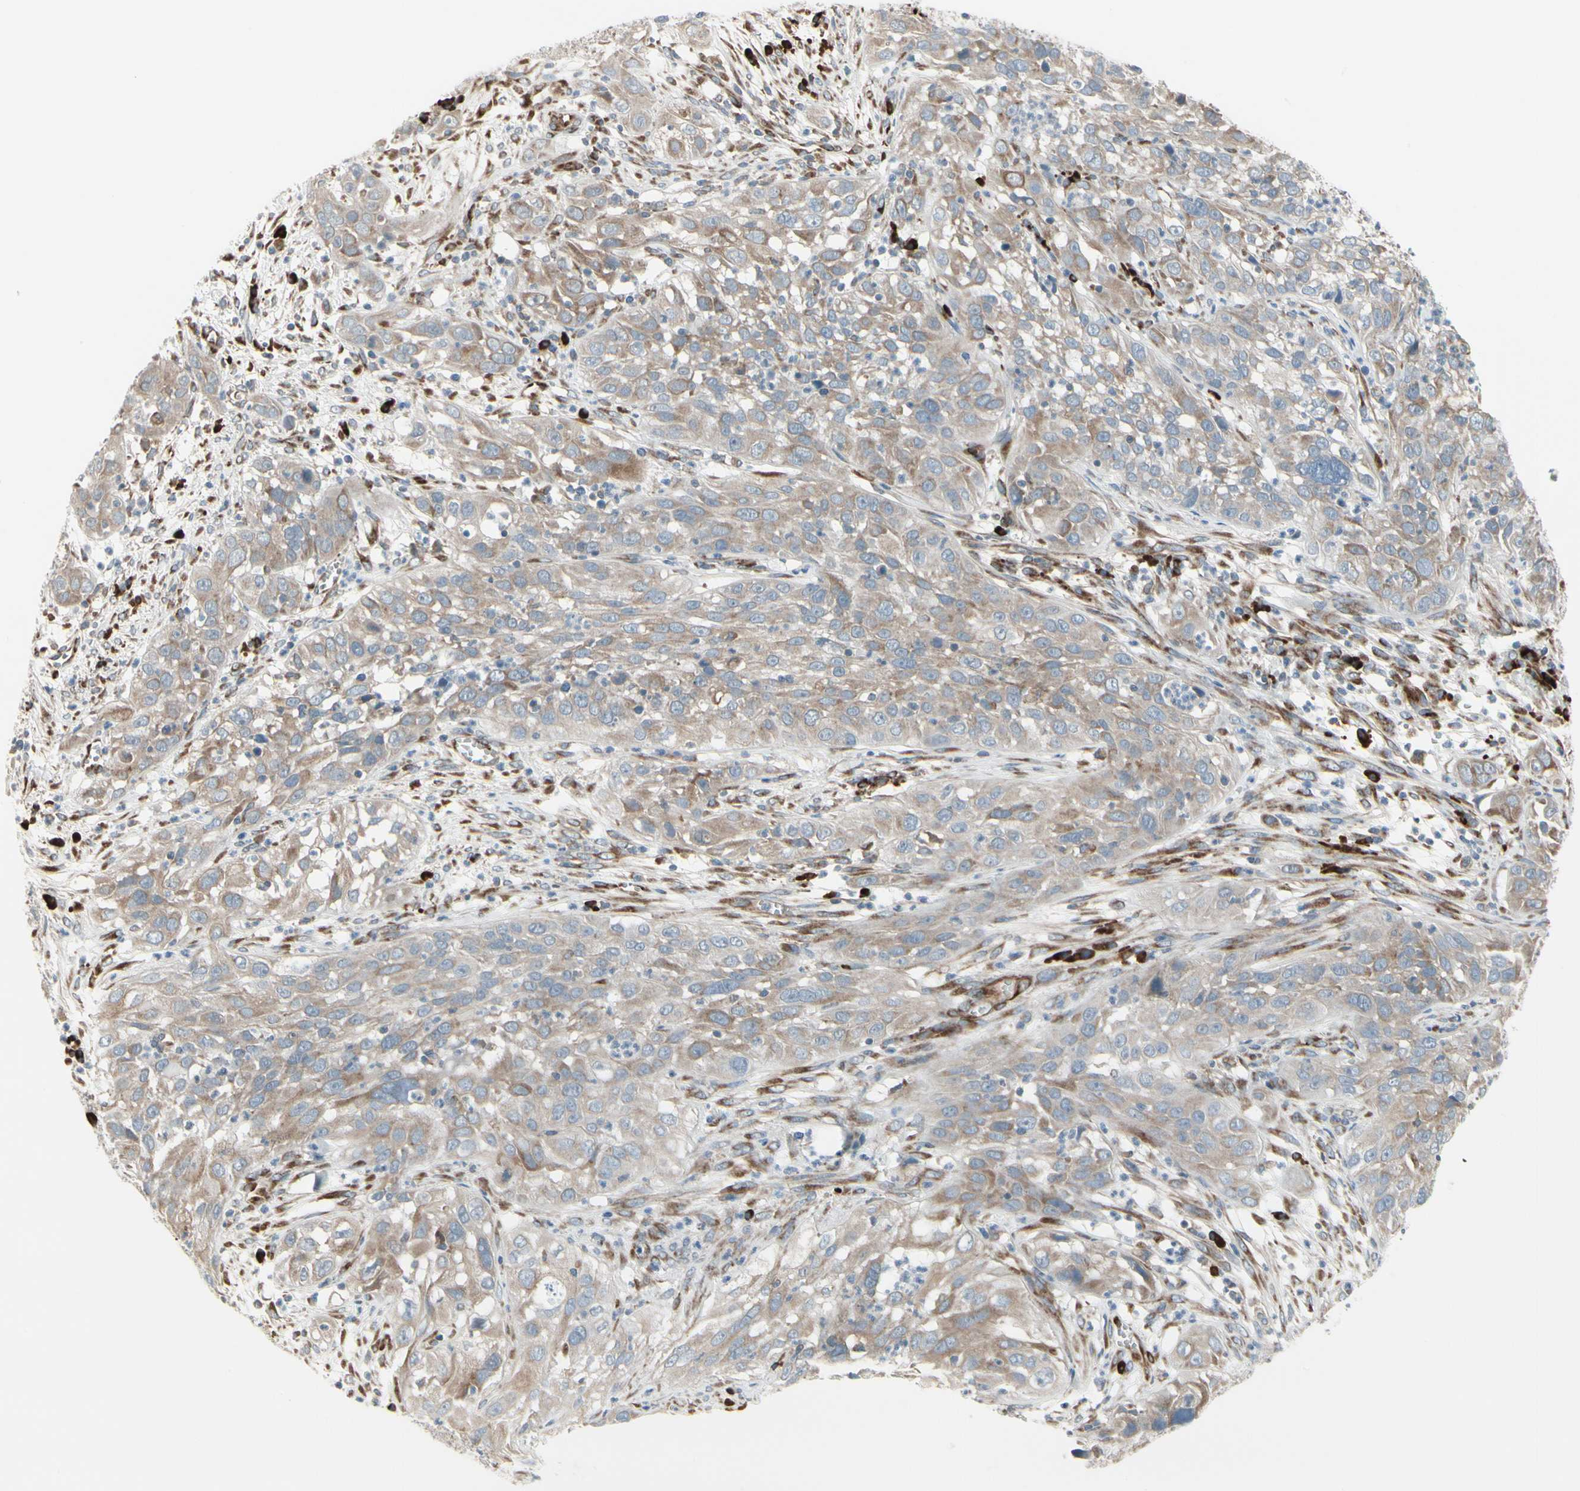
{"staining": {"intensity": "moderate", "quantity": ">75%", "location": "cytoplasmic/membranous"}, "tissue": "cervical cancer", "cell_type": "Tumor cells", "image_type": "cancer", "snomed": [{"axis": "morphology", "description": "Squamous cell carcinoma, NOS"}, {"axis": "topography", "description": "Cervix"}], "caption": "Brown immunohistochemical staining in cervical squamous cell carcinoma reveals moderate cytoplasmic/membranous positivity in approximately >75% of tumor cells. Nuclei are stained in blue.", "gene": "FNDC3A", "patient": {"sex": "female", "age": 32}}